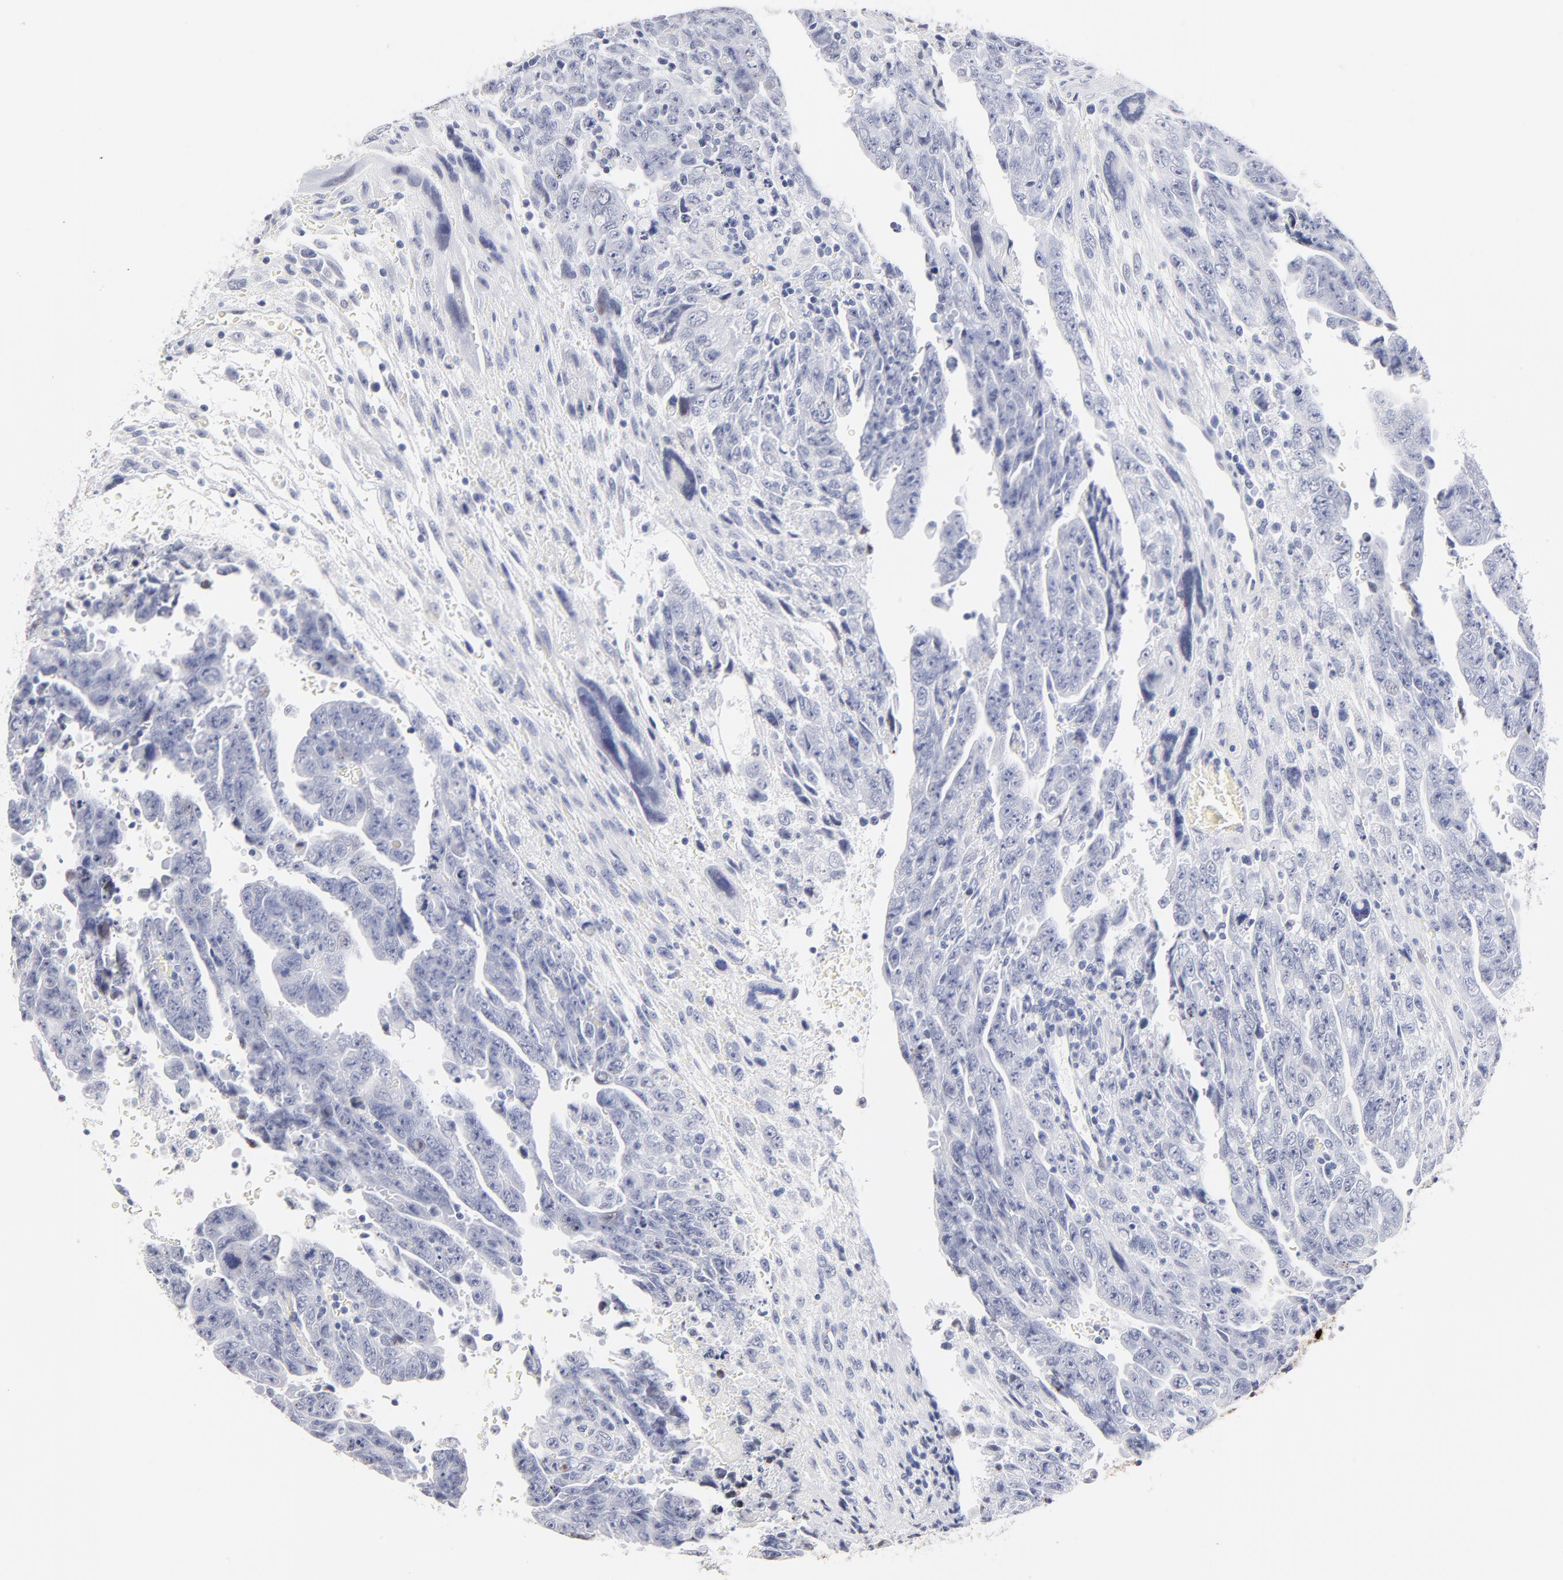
{"staining": {"intensity": "negative", "quantity": "none", "location": "none"}, "tissue": "testis cancer", "cell_type": "Tumor cells", "image_type": "cancer", "snomed": [{"axis": "morphology", "description": "Carcinoma, Embryonal, NOS"}, {"axis": "topography", "description": "Testis"}], "caption": "Immunohistochemical staining of embryonal carcinoma (testis) exhibits no significant positivity in tumor cells.", "gene": "KHNYN", "patient": {"sex": "male", "age": 28}}